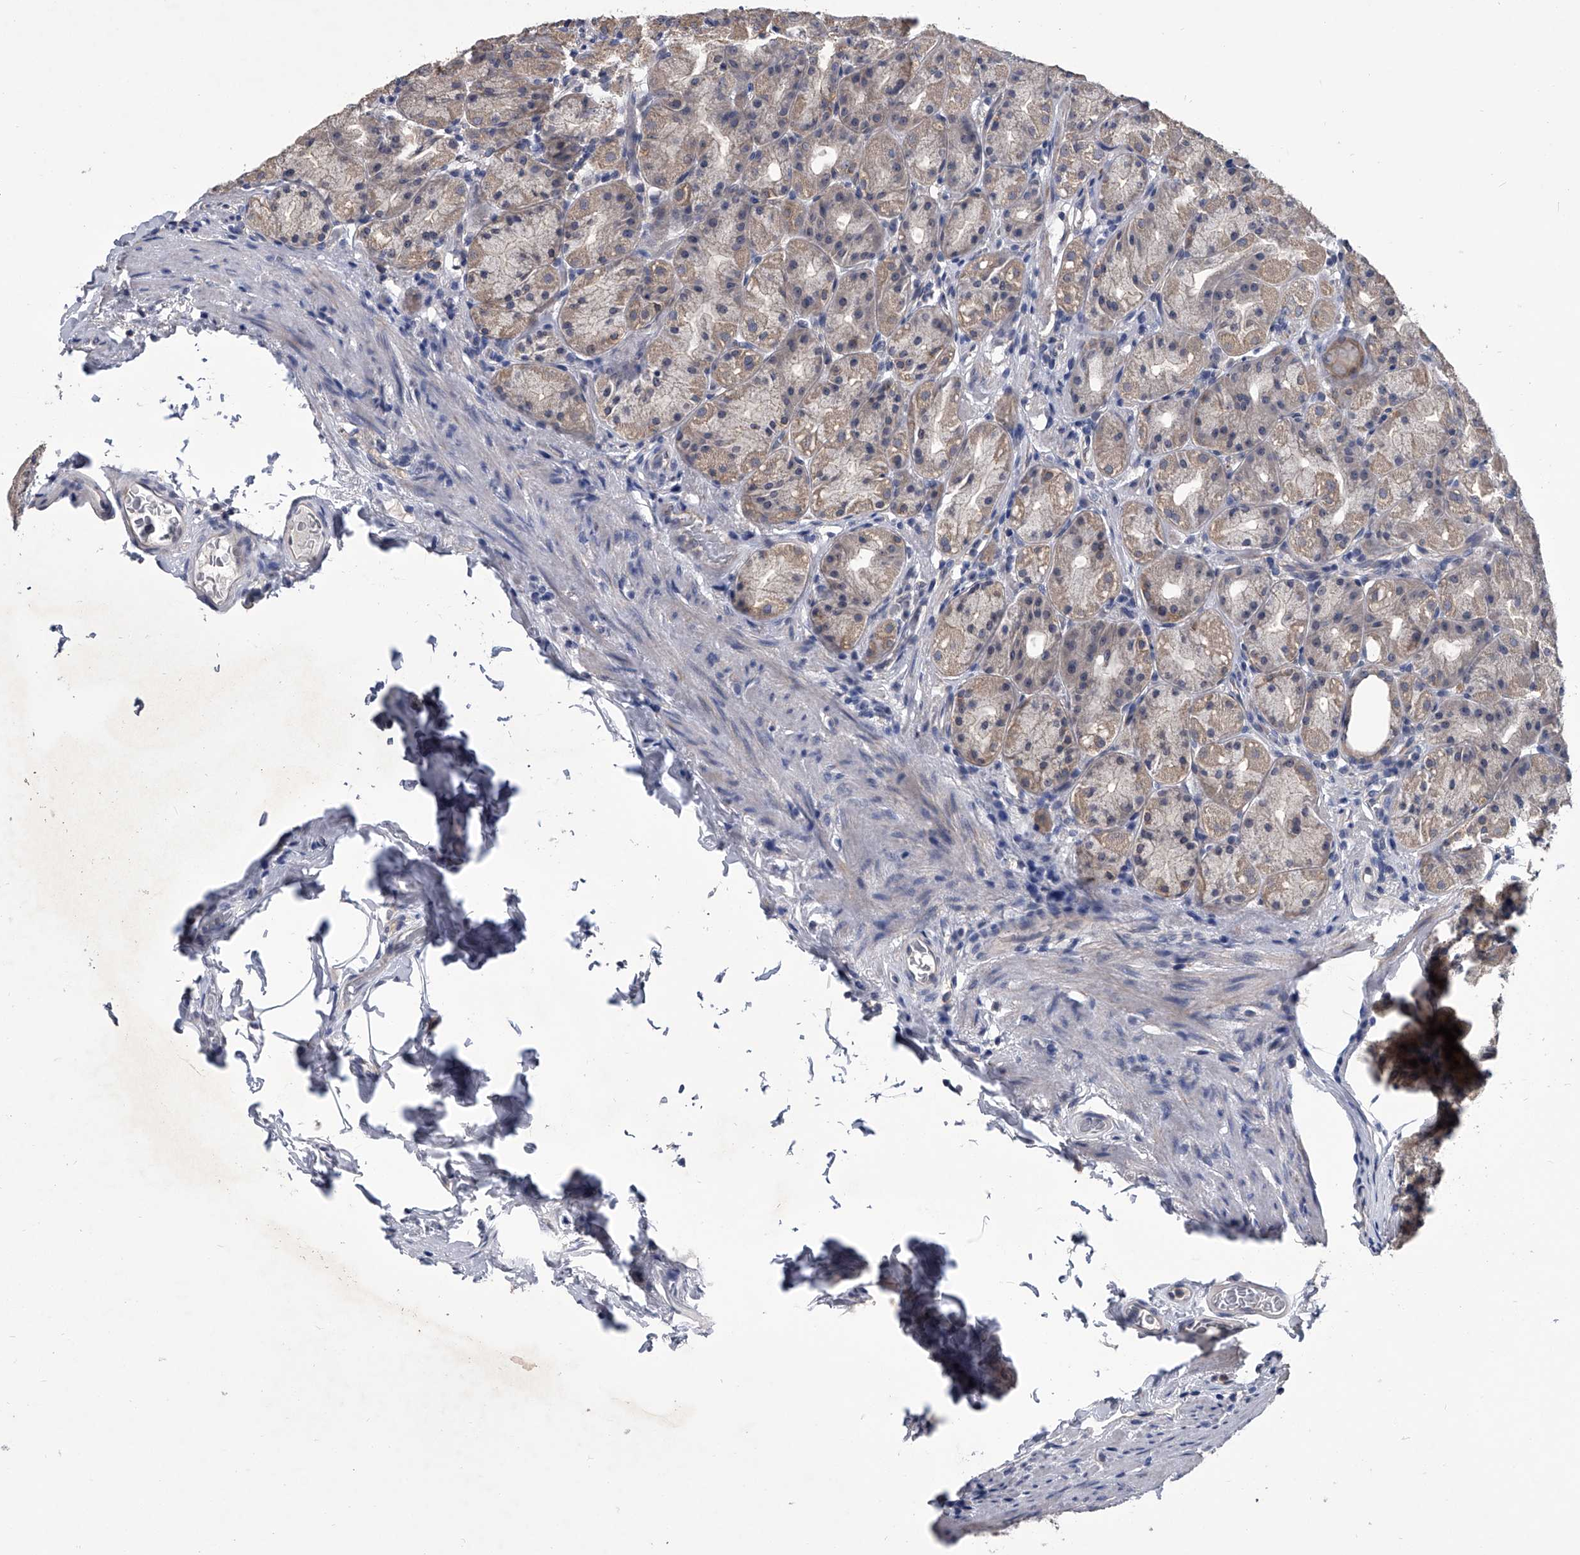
{"staining": {"intensity": "weak", "quantity": ">75%", "location": "cytoplasmic/membranous"}, "tissue": "stomach", "cell_type": "Glandular cells", "image_type": "normal", "snomed": [{"axis": "morphology", "description": "Normal tissue, NOS"}, {"axis": "topography", "description": "Stomach, upper"}], "caption": "DAB (3,3'-diaminobenzidine) immunohistochemical staining of benign human stomach exhibits weak cytoplasmic/membranous protein staining in about >75% of glandular cells. The staining was performed using DAB (3,3'-diaminobenzidine) to visualize the protein expression in brown, while the nuclei were stained in blue with hematoxylin (Magnification: 20x).", "gene": "MAP4K3", "patient": {"sex": "male", "age": 68}}